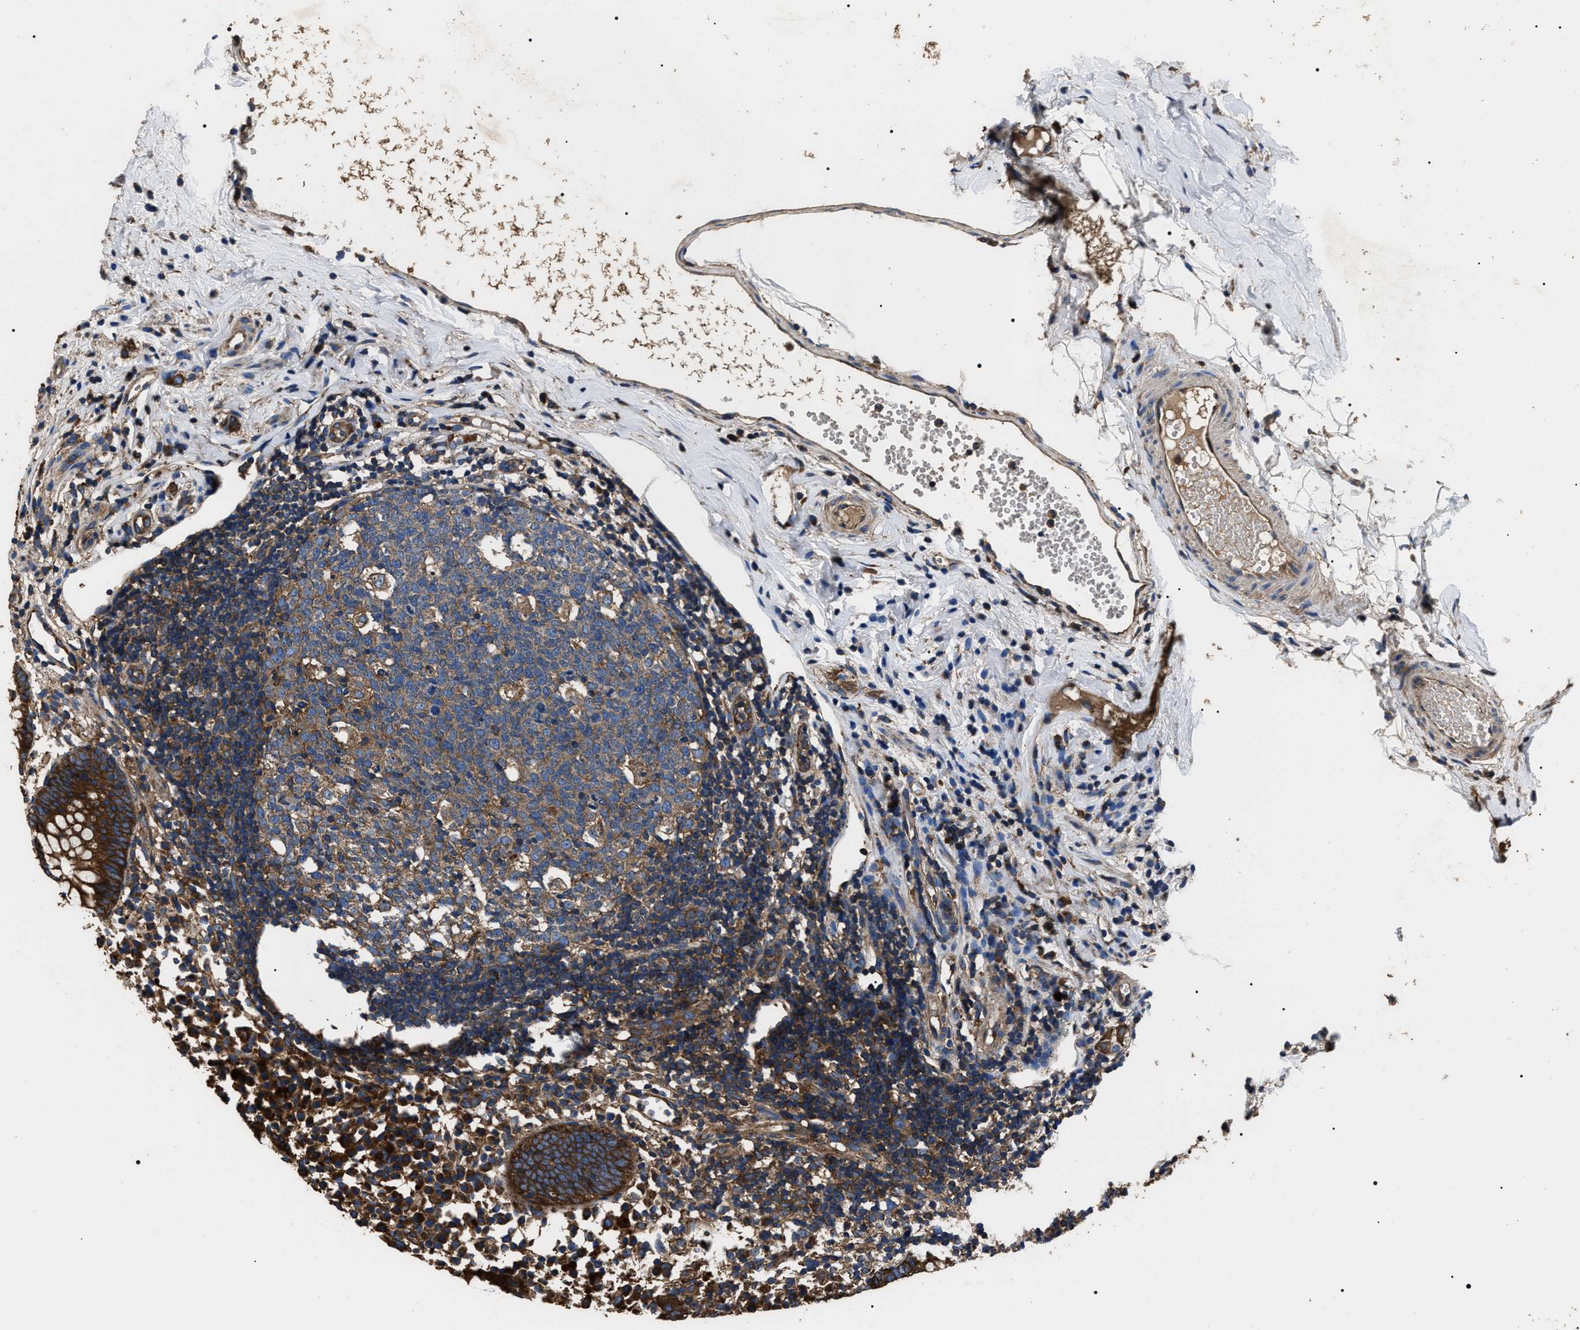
{"staining": {"intensity": "strong", "quantity": ">75%", "location": "cytoplasmic/membranous"}, "tissue": "appendix", "cell_type": "Glandular cells", "image_type": "normal", "snomed": [{"axis": "morphology", "description": "Normal tissue, NOS"}, {"axis": "topography", "description": "Appendix"}], "caption": "Brown immunohistochemical staining in benign human appendix demonstrates strong cytoplasmic/membranous expression in about >75% of glandular cells.", "gene": "HSCB", "patient": {"sex": "female", "age": 20}}